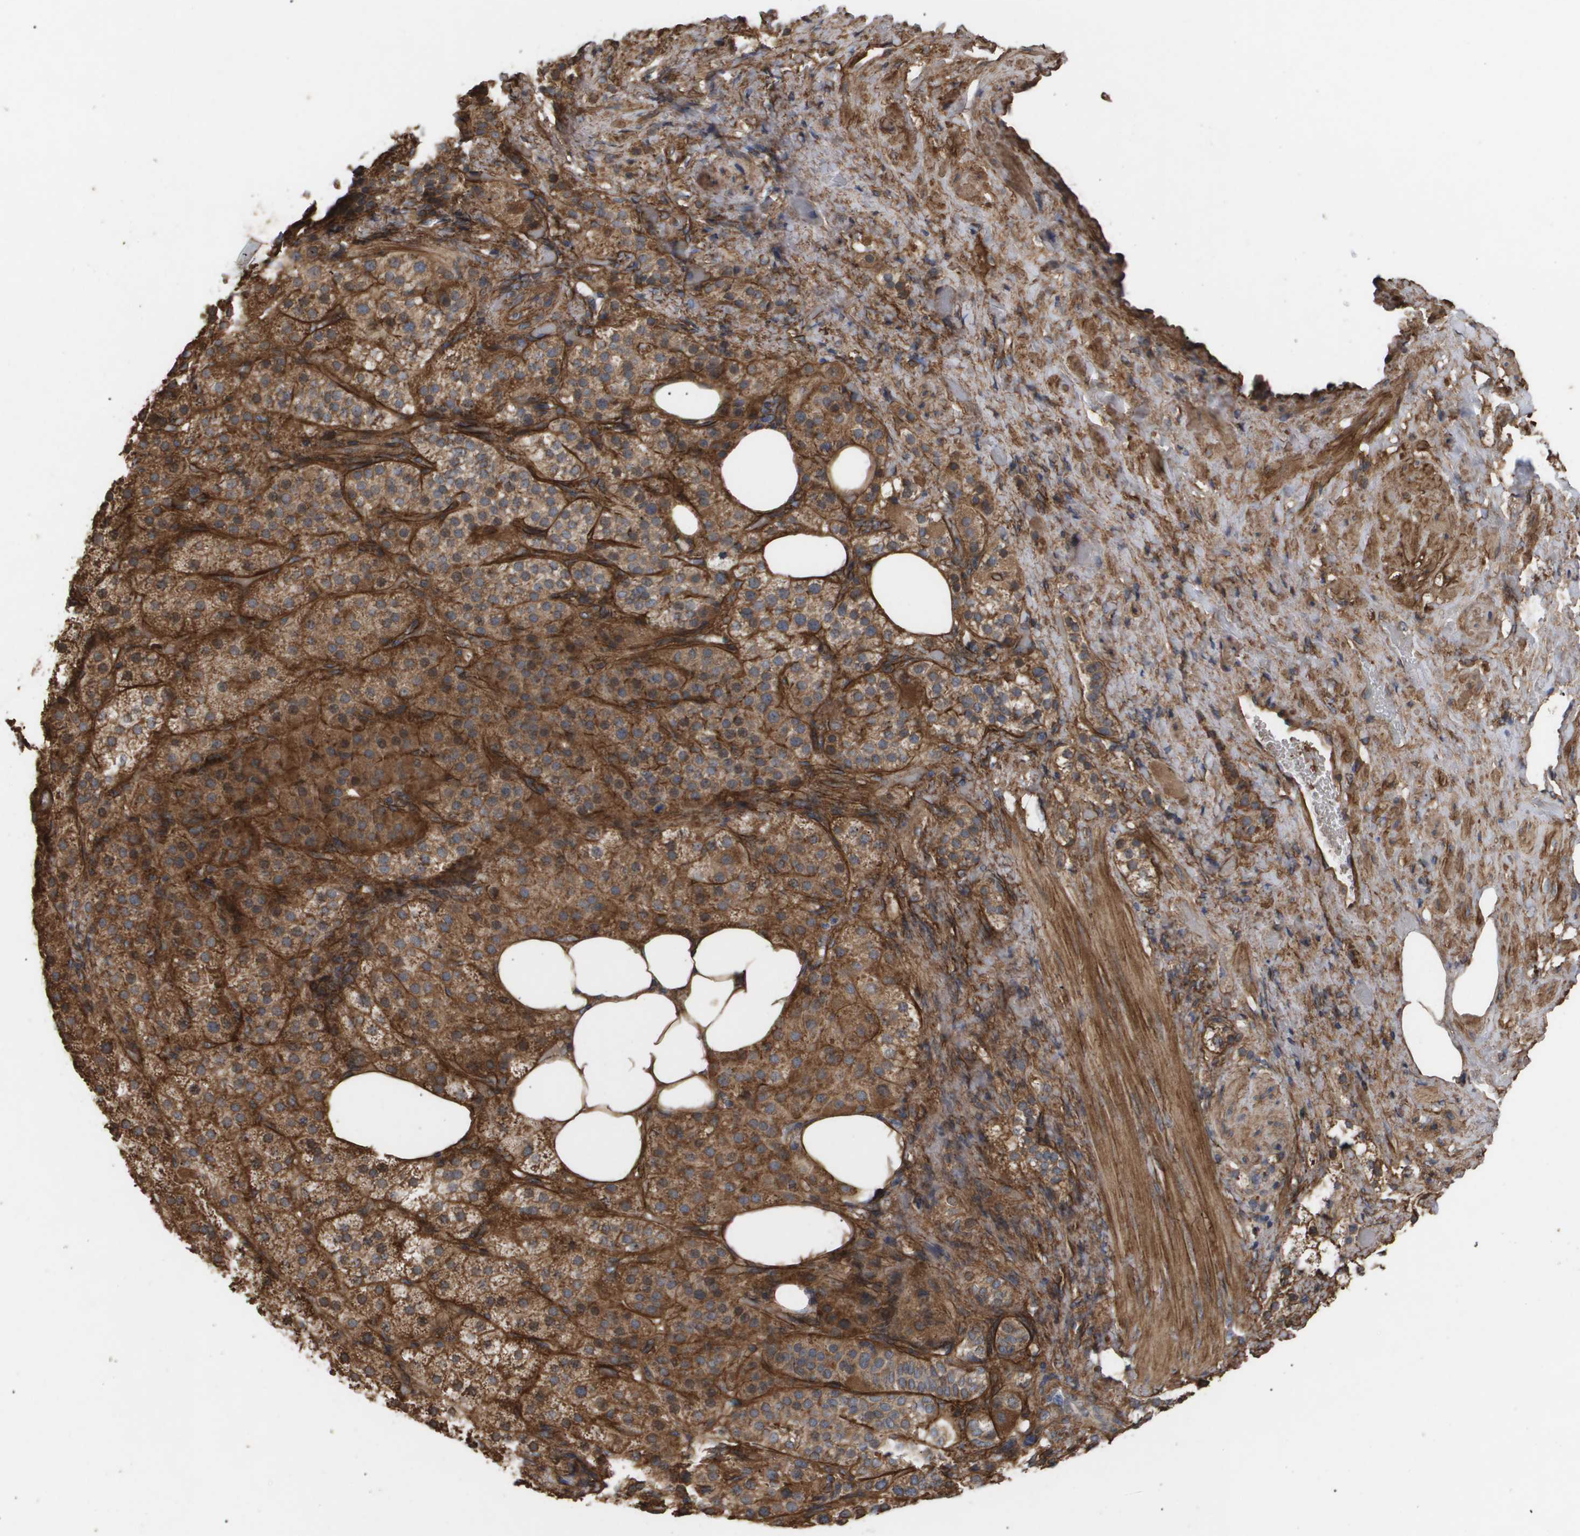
{"staining": {"intensity": "moderate", "quantity": ">75%", "location": "cytoplasmic/membranous"}, "tissue": "adrenal gland", "cell_type": "Glandular cells", "image_type": "normal", "snomed": [{"axis": "morphology", "description": "Normal tissue, NOS"}, {"axis": "topography", "description": "Adrenal gland"}], "caption": "Adrenal gland stained for a protein displays moderate cytoplasmic/membranous positivity in glandular cells.", "gene": "TNS1", "patient": {"sex": "female", "age": 59}}